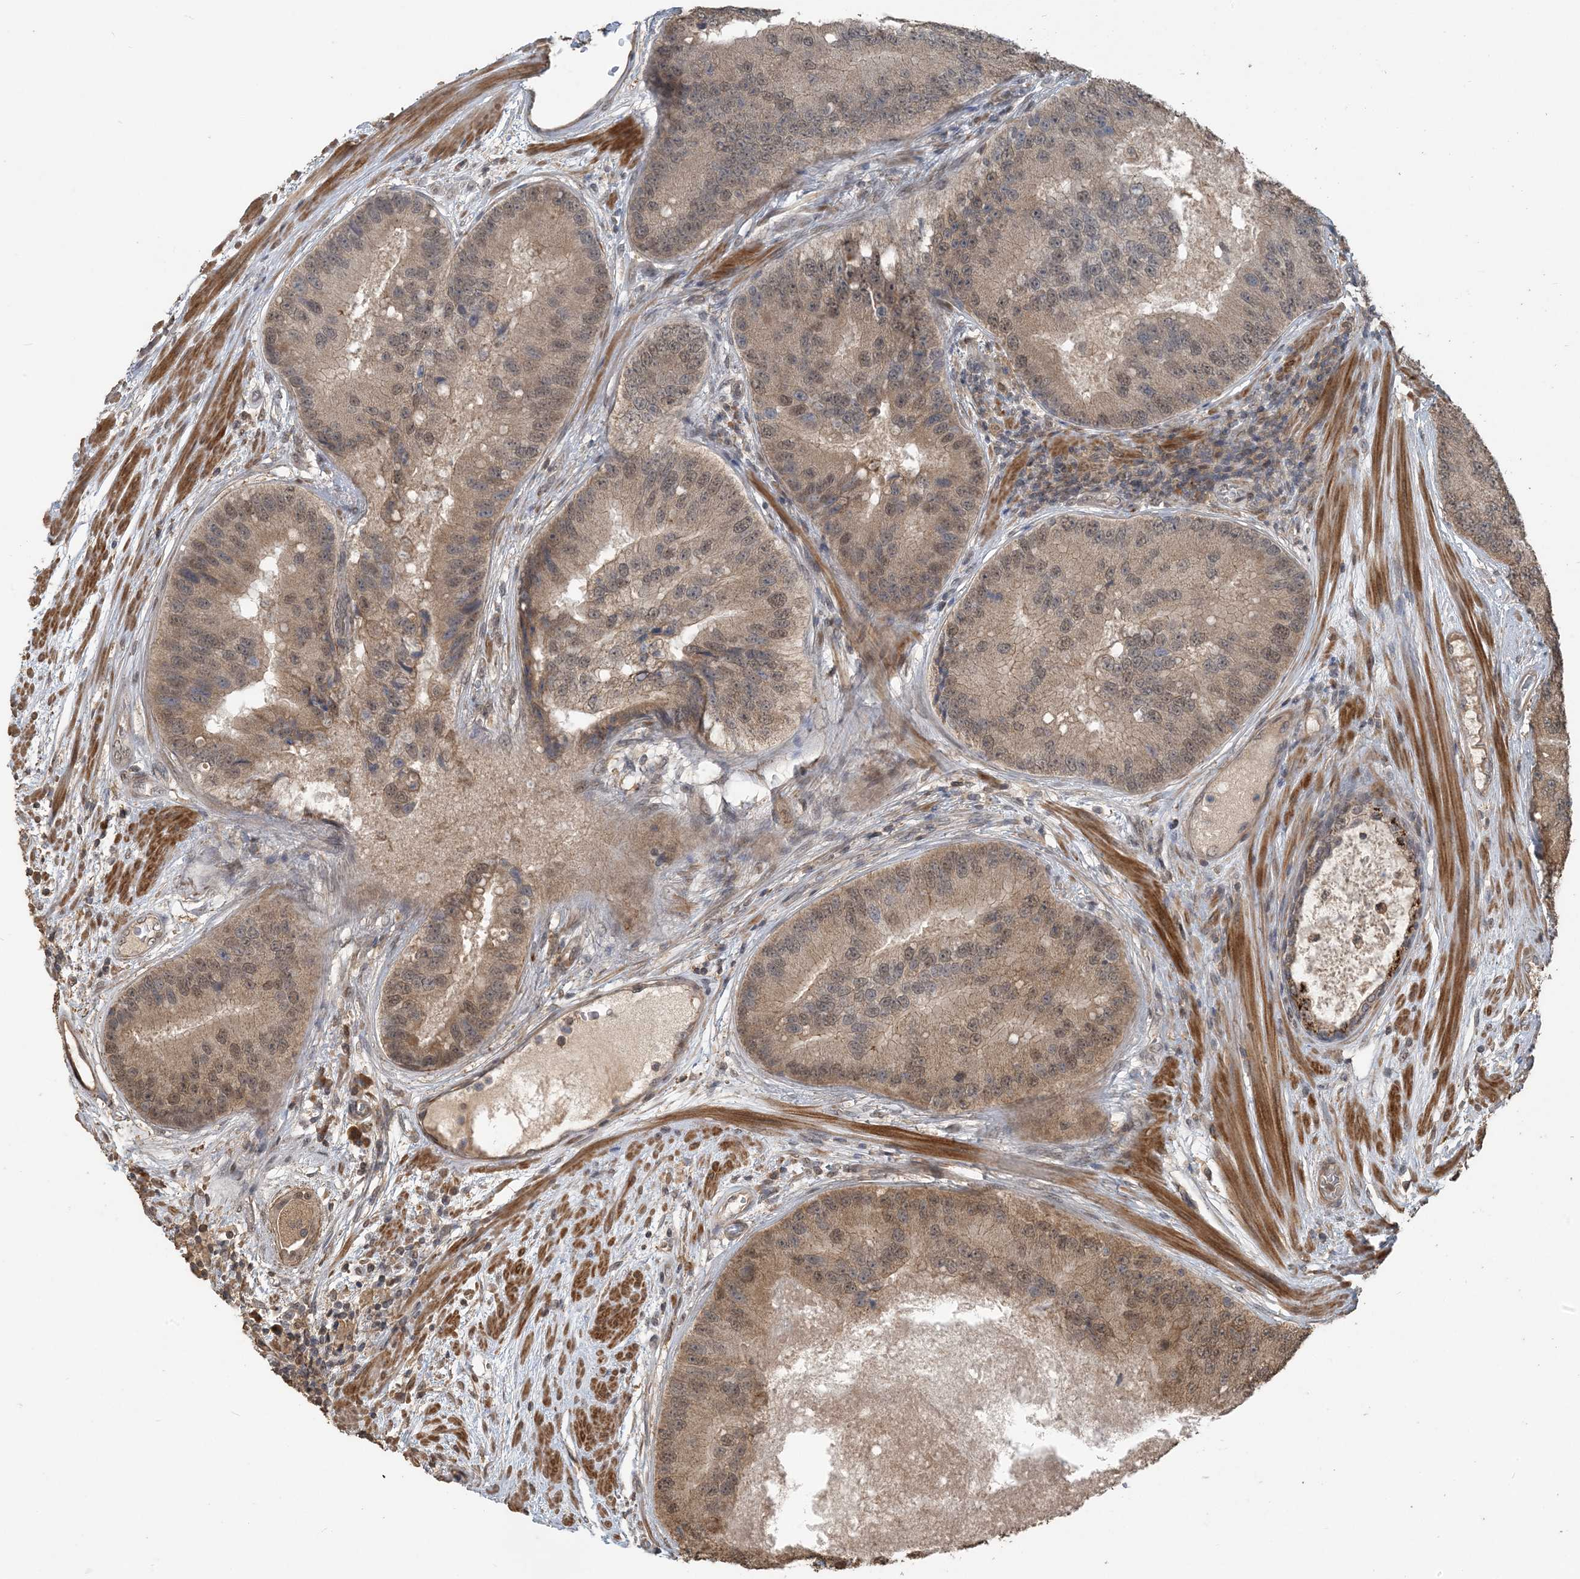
{"staining": {"intensity": "weak", "quantity": ">75%", "location": "cytoplasmic/membranous,nuclear"}, "tissue": "prostate cancer", "cell_type": "Tumor cells", "image_type": "cancer", "snomed": [{"axis": "morphology", "description": "Adenocarcinoma, High grade"}, {"axis": "topography", "description": "Prostate"}], "caption": "Immunohistochemical staining of prostate cancer demonstrates low levels of weak cytoplasmic/membranous and nuclear protein positivity in about >75% of tumor cells. (IHC, brightfield microscopy, high magnification).", "gene": "ZC3H12A", "patient": {"sex": "male", "age": 70}}